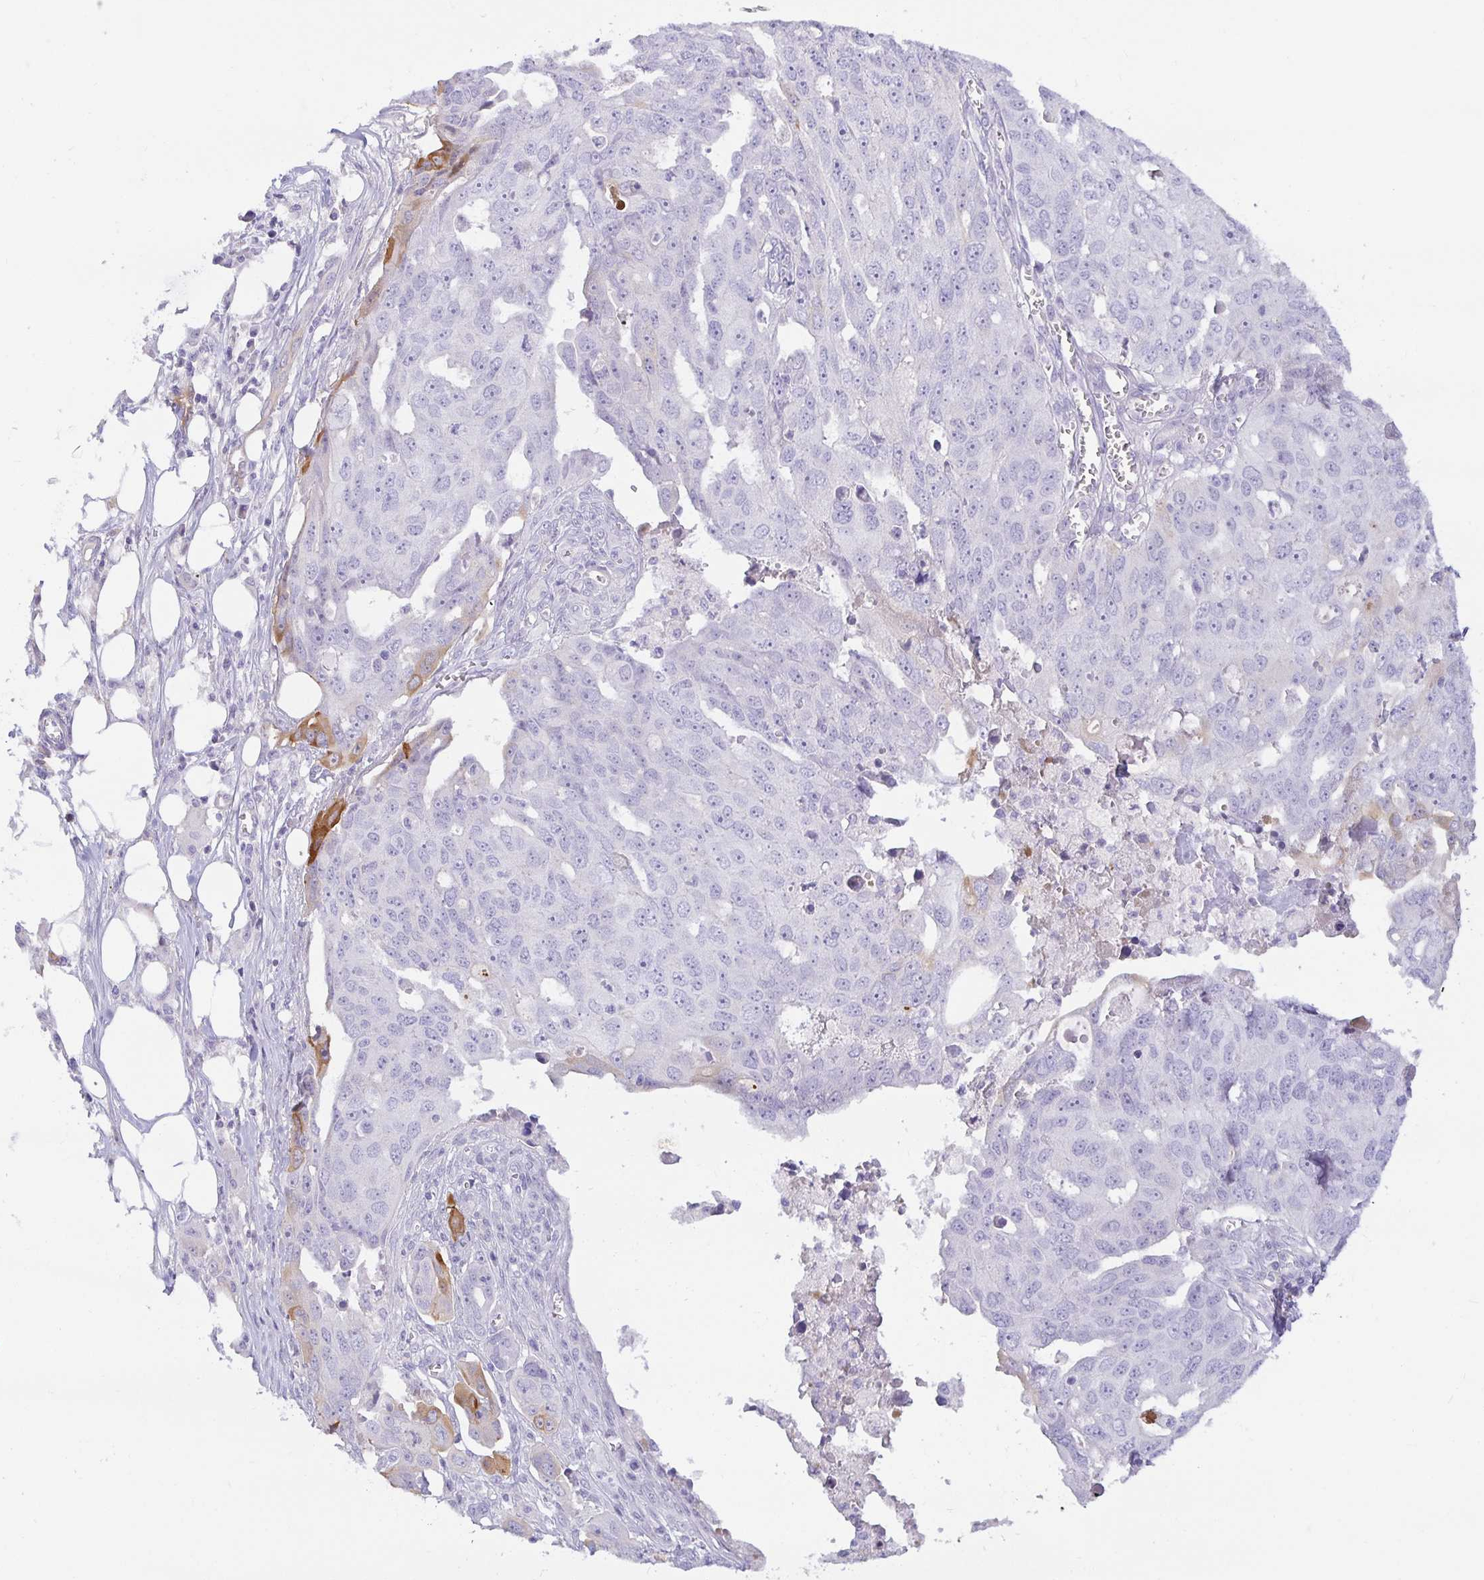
{"staining": {"intensity": "moderate", "quantity": "<25%", "location": "cytoplasmic/membranous"}, "tissue": "ovarian cancer", "cell_type": "Tumor cells", "image_type": "cancer", "snomed": [{"axis": "morphology", "description": "Carcinoma, endometroid"}, {"axis": "topography", "description": "Ovary"}], "caption": "Protein analysis of endometroid carcinoma (ovarian) tissue demonstrates moderate cytoplasmic/membranous expression in approximately <25% of tumor cells. Using DAB (brown) and hematoxylin (blue) stains, captured at high magnification using brightfield microscopy.", "gene": "SPAG4", "patient": {"sex": "female", "age": 70}}